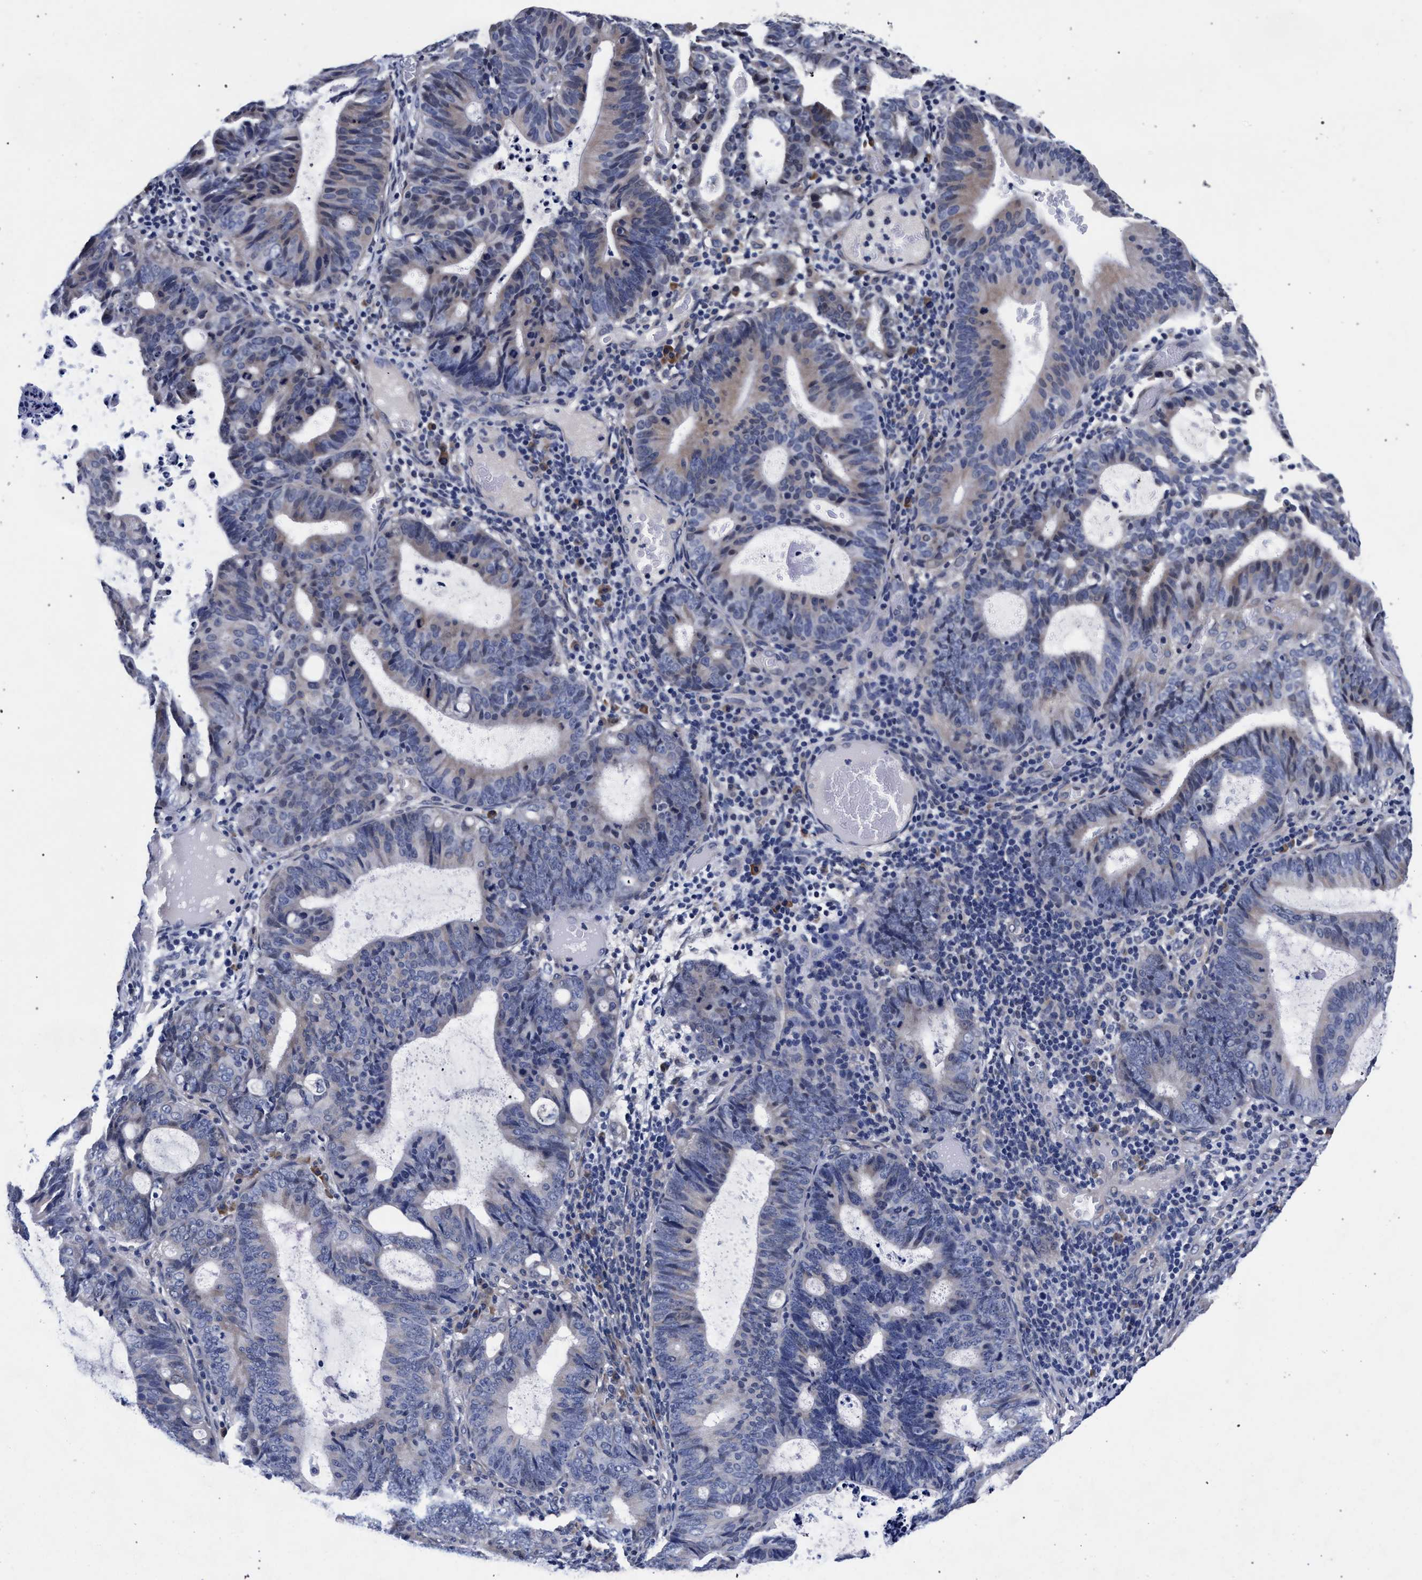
{"staining": {"intensity": "weak", "quantity": "<25%", "location": "cytoplasmic/membranous"}, "tissue": "endometrial cancer", "cell_type": "Tumor cells", "image_type": "cancer", "snomed": [{"axis": "morphology", "description": "Adenocarcinoma, NOS"}, {"axis": "topography", "description": "Uterus"}], "caption": "A photomicrograph of human endometrial adenocarcinoma is negative for staining in tumor cells. (DAB IHC visualized using brightfield microscopy, high magnification).", "gene": "CFAP95", "patient": {"sex": "female", "age": 83}}